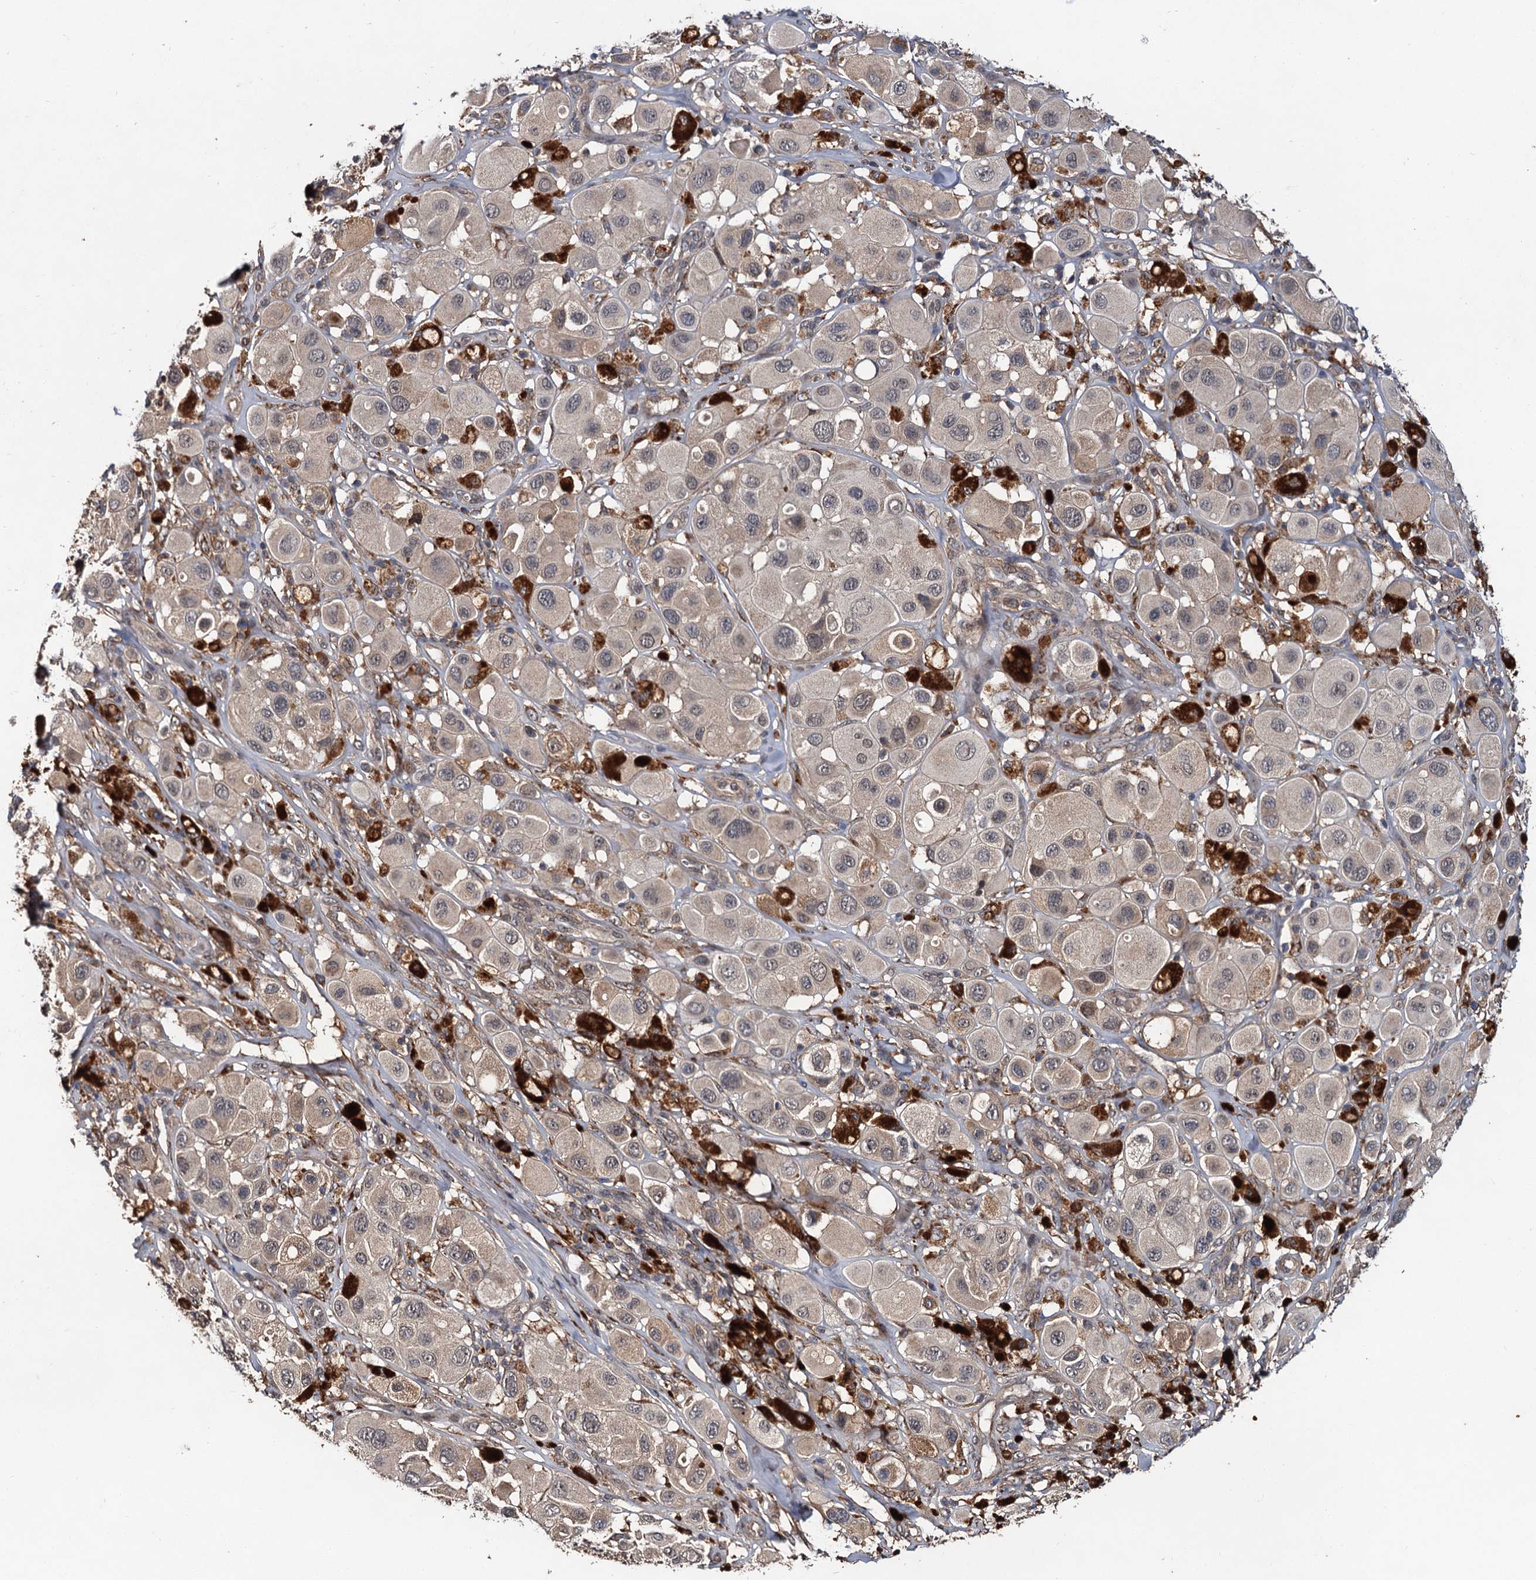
{"staining": {"intensity": "weak", "quantity": "<25%", "location": "cytoplasmic/membranous"}, "tissue": "melanoma", "cell_type": "Tumor cells", "image_type": "cancer", "snomed": [{"axis": "morphology", "description": "Malignant melanoma, Metastatic site"}, {"axis": "topography", "description": "Skin"}], "caption": "An image of melanoma stained for a protein shows no brown staining in tumor cells. (Immunohistochemistry (ihc), brightfield microscopy, high magnification).", "gene": "MBD6", "patient": {"sex": "male", "age": 41}}